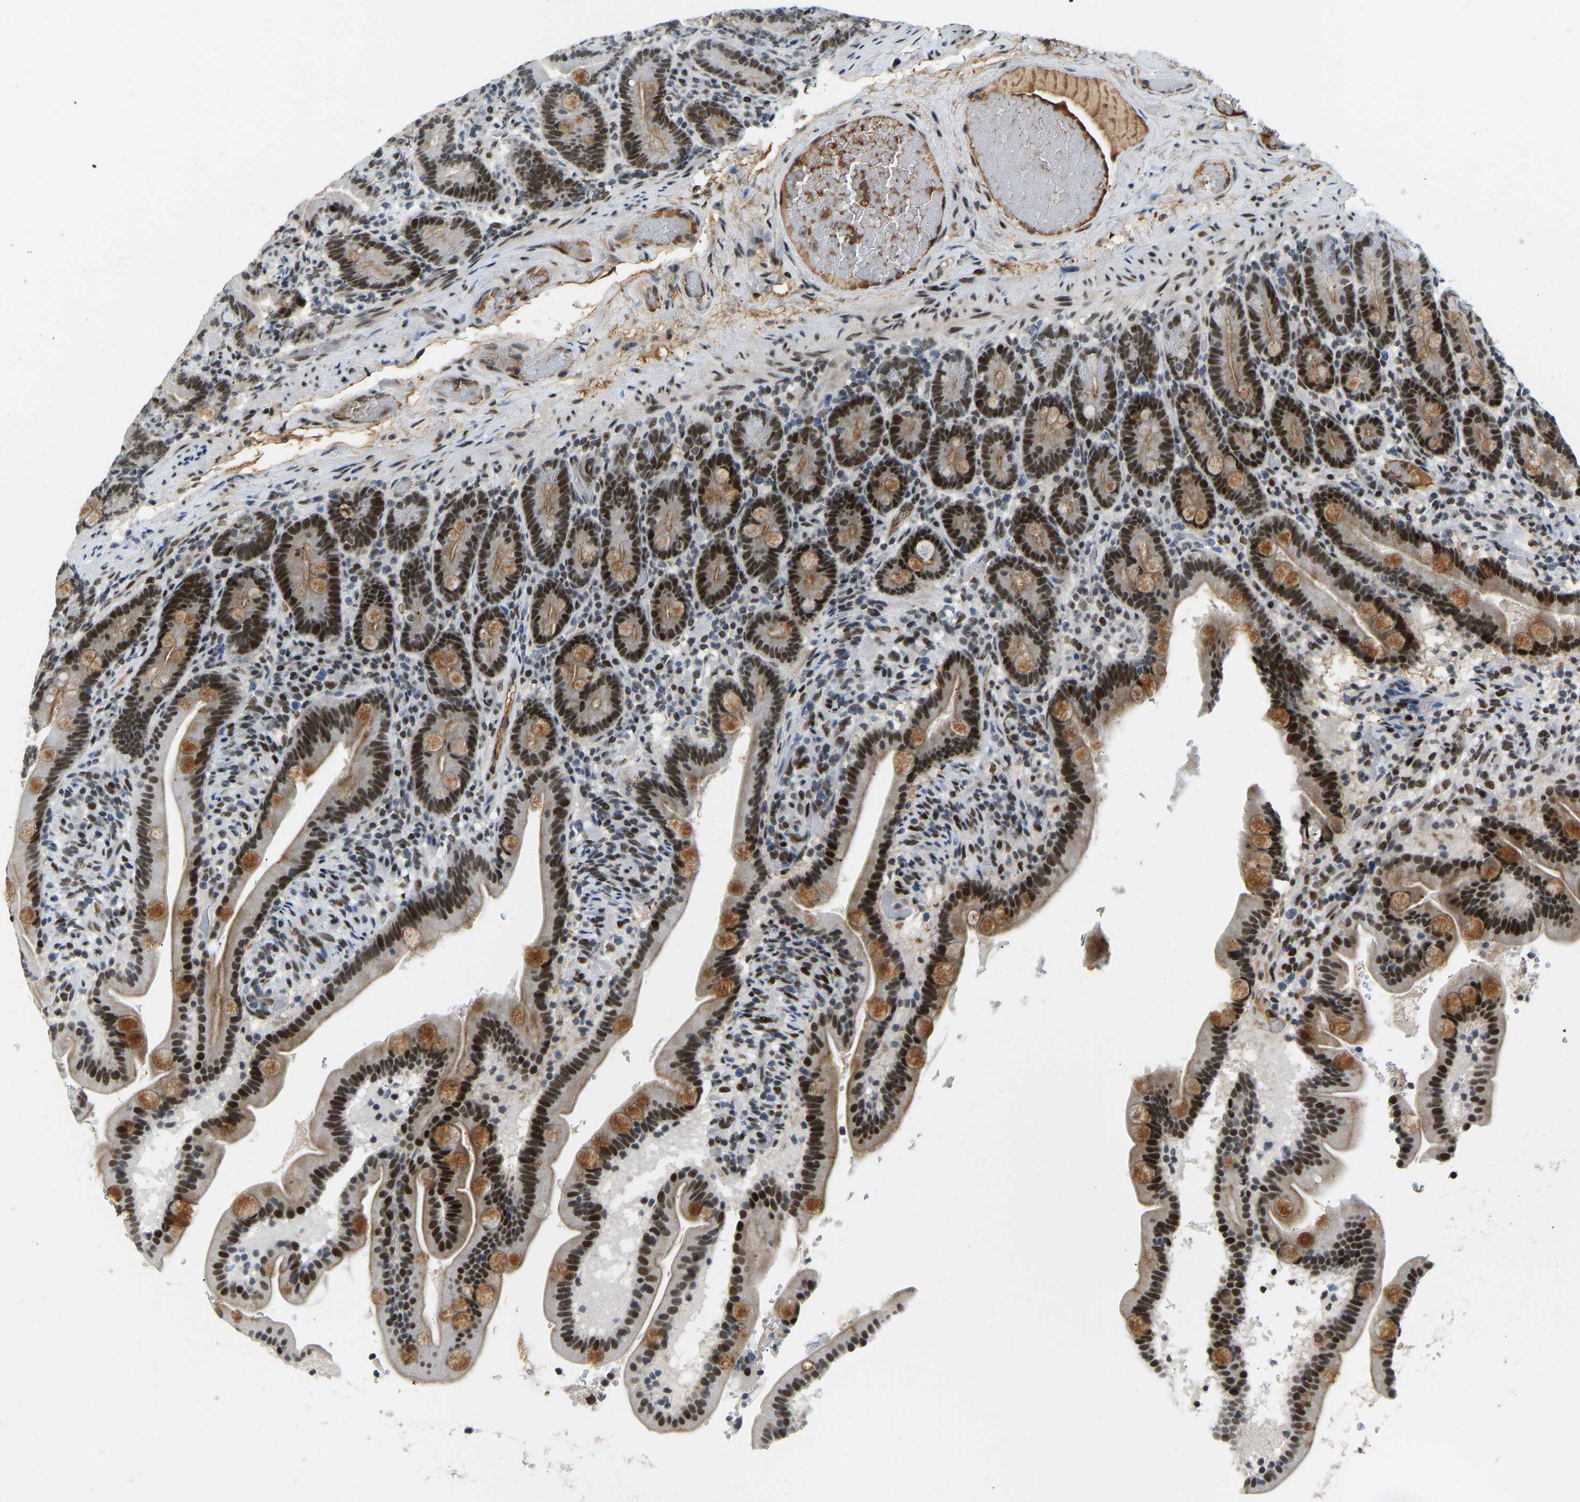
{"staining": {"intensity": "strong", "quantity": ">75%", "location": "cytoplasmic/membranous,nuclear"}, "tissue": "duodenum", "cell_type": "Glandular cells", "image_type": "normal", "snomed": [{"axis": "morphology", "description": "Normal tissue, NOS"}, {"axis": "topography", "description": "Duodenum"}], "caption": "Approximately >75% of glandular cells in unremarkable duodenum display strong cytoplasmic/membranous,nuclear protein expression as visualized by brown immunohistochemical staining.", "gene": "FOXK1", "patient": {"sex": "male", "age": 54}}